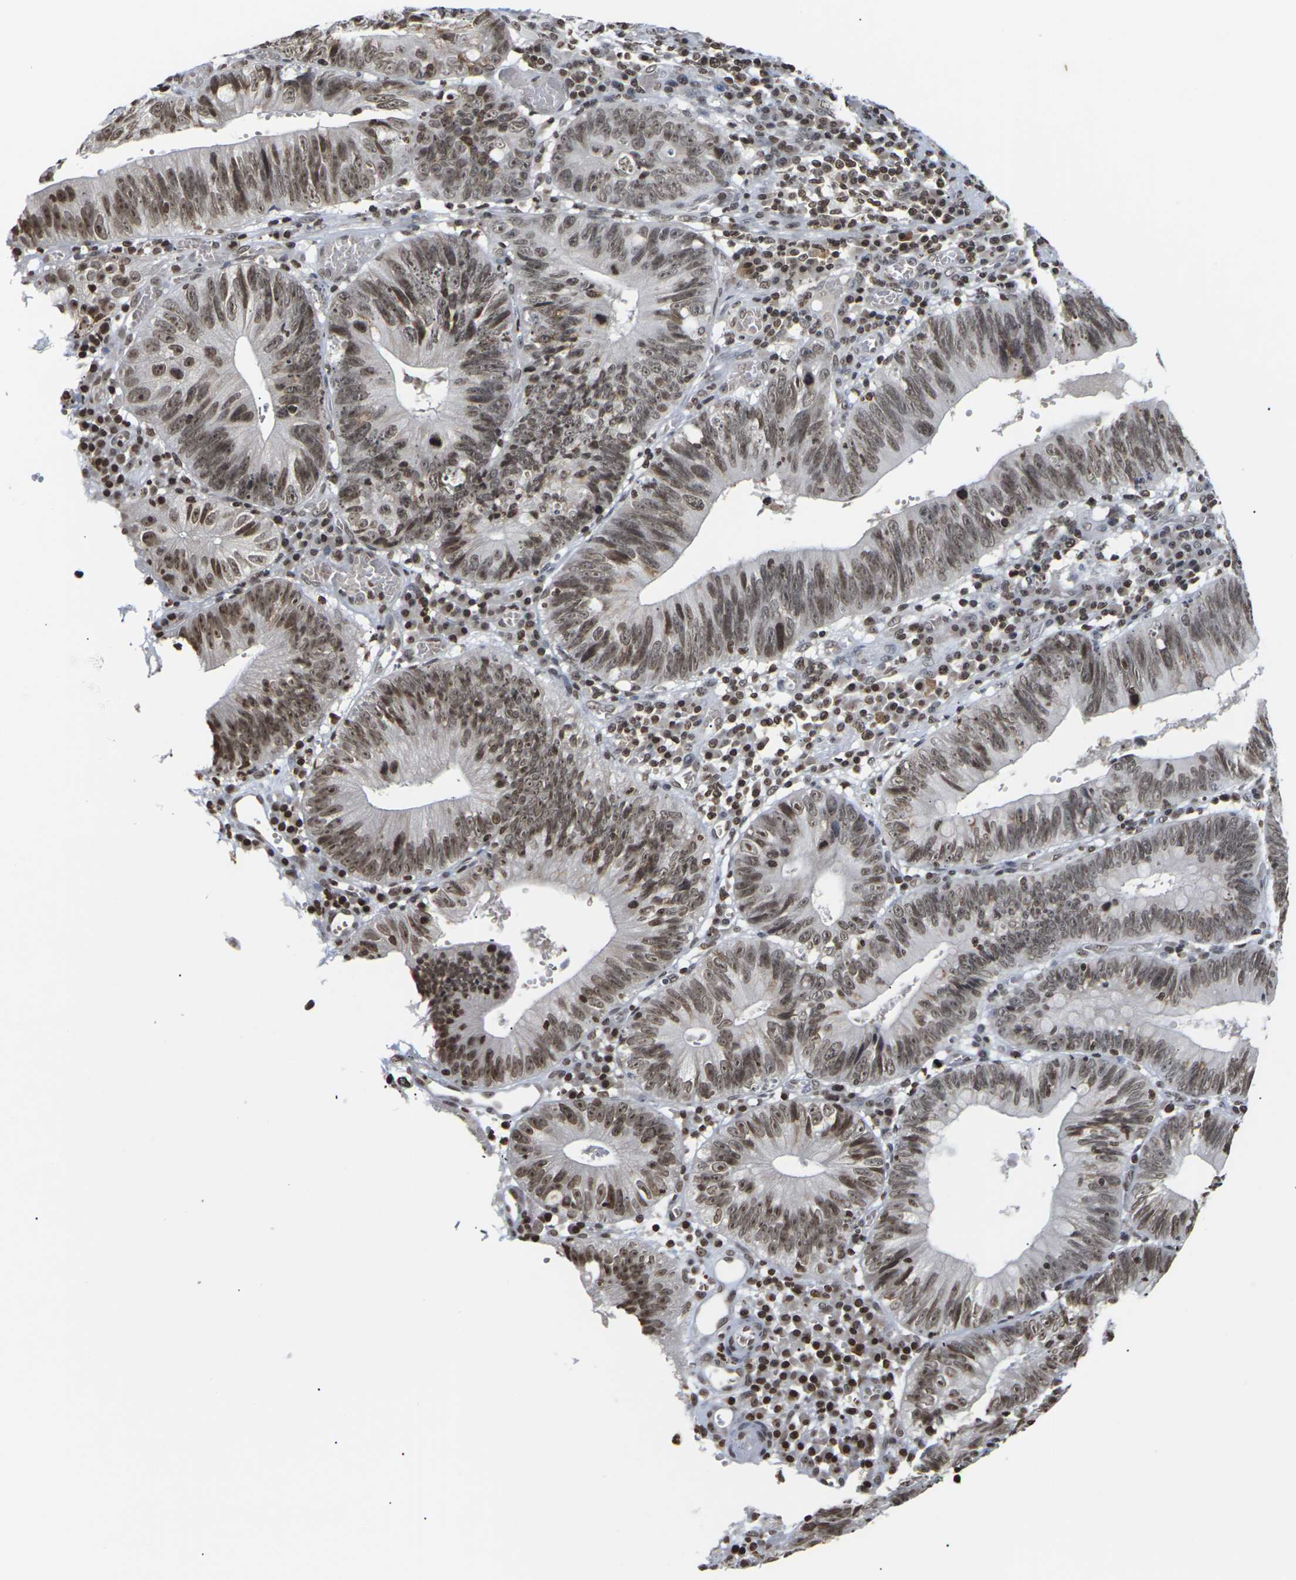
{"staining": {"intensity": "moderate", "quantity": ">75%", "location": "nuclear"}, "tissue": "stomach cancer", "cell_type": "Tumor cells", "image_type": "cancer", "snomed": [{"axis": "morphology", "description": "Adenocarcinoma, NOS"}, {"axis": "topography", "description": "Stomach"}], "caption": "Tumor cells exhibit moderate nuclear positivity in about >75% of cells in stomach cancer.", "gene": "ETV5", "patient": {"sex": "male", "age": 59}}